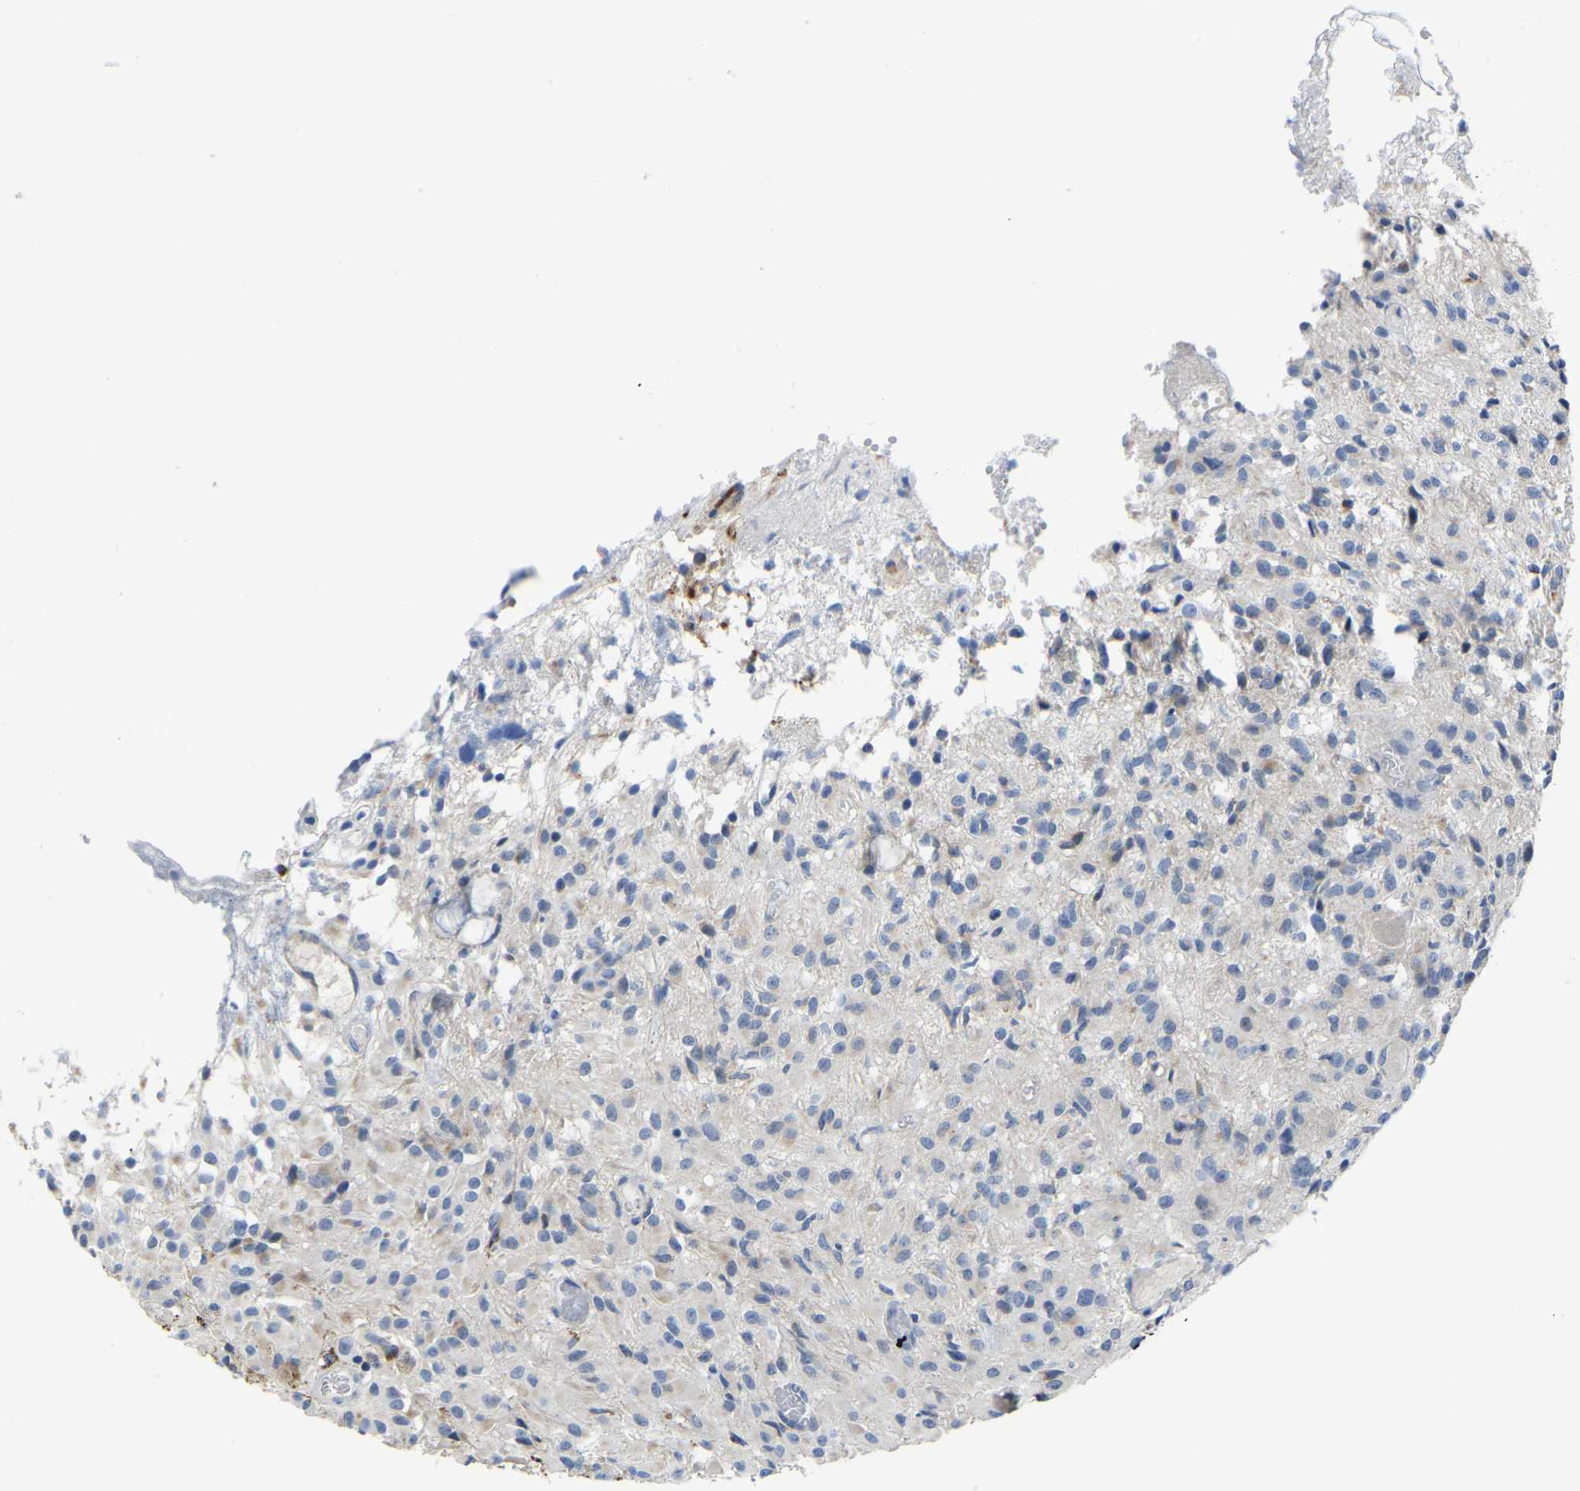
{"staining": {"intensity": "negative", "quantity": "none", "location": "none"}, "tissue": "glioma", "cell_type": "Tumor cells", "image_type": "cancer", "snomed": [{"axis": "morphology", "description": "Glioma, malignant, High grade"}, {"axis": "topography", "description": "Brain"}], "caption": "Malignant high-grade glioma was stained to show a protein in brown. There is no significant expression in tumor cells.", "gene": "ETFA", "patient": {"sex": "female", "age": 59}}